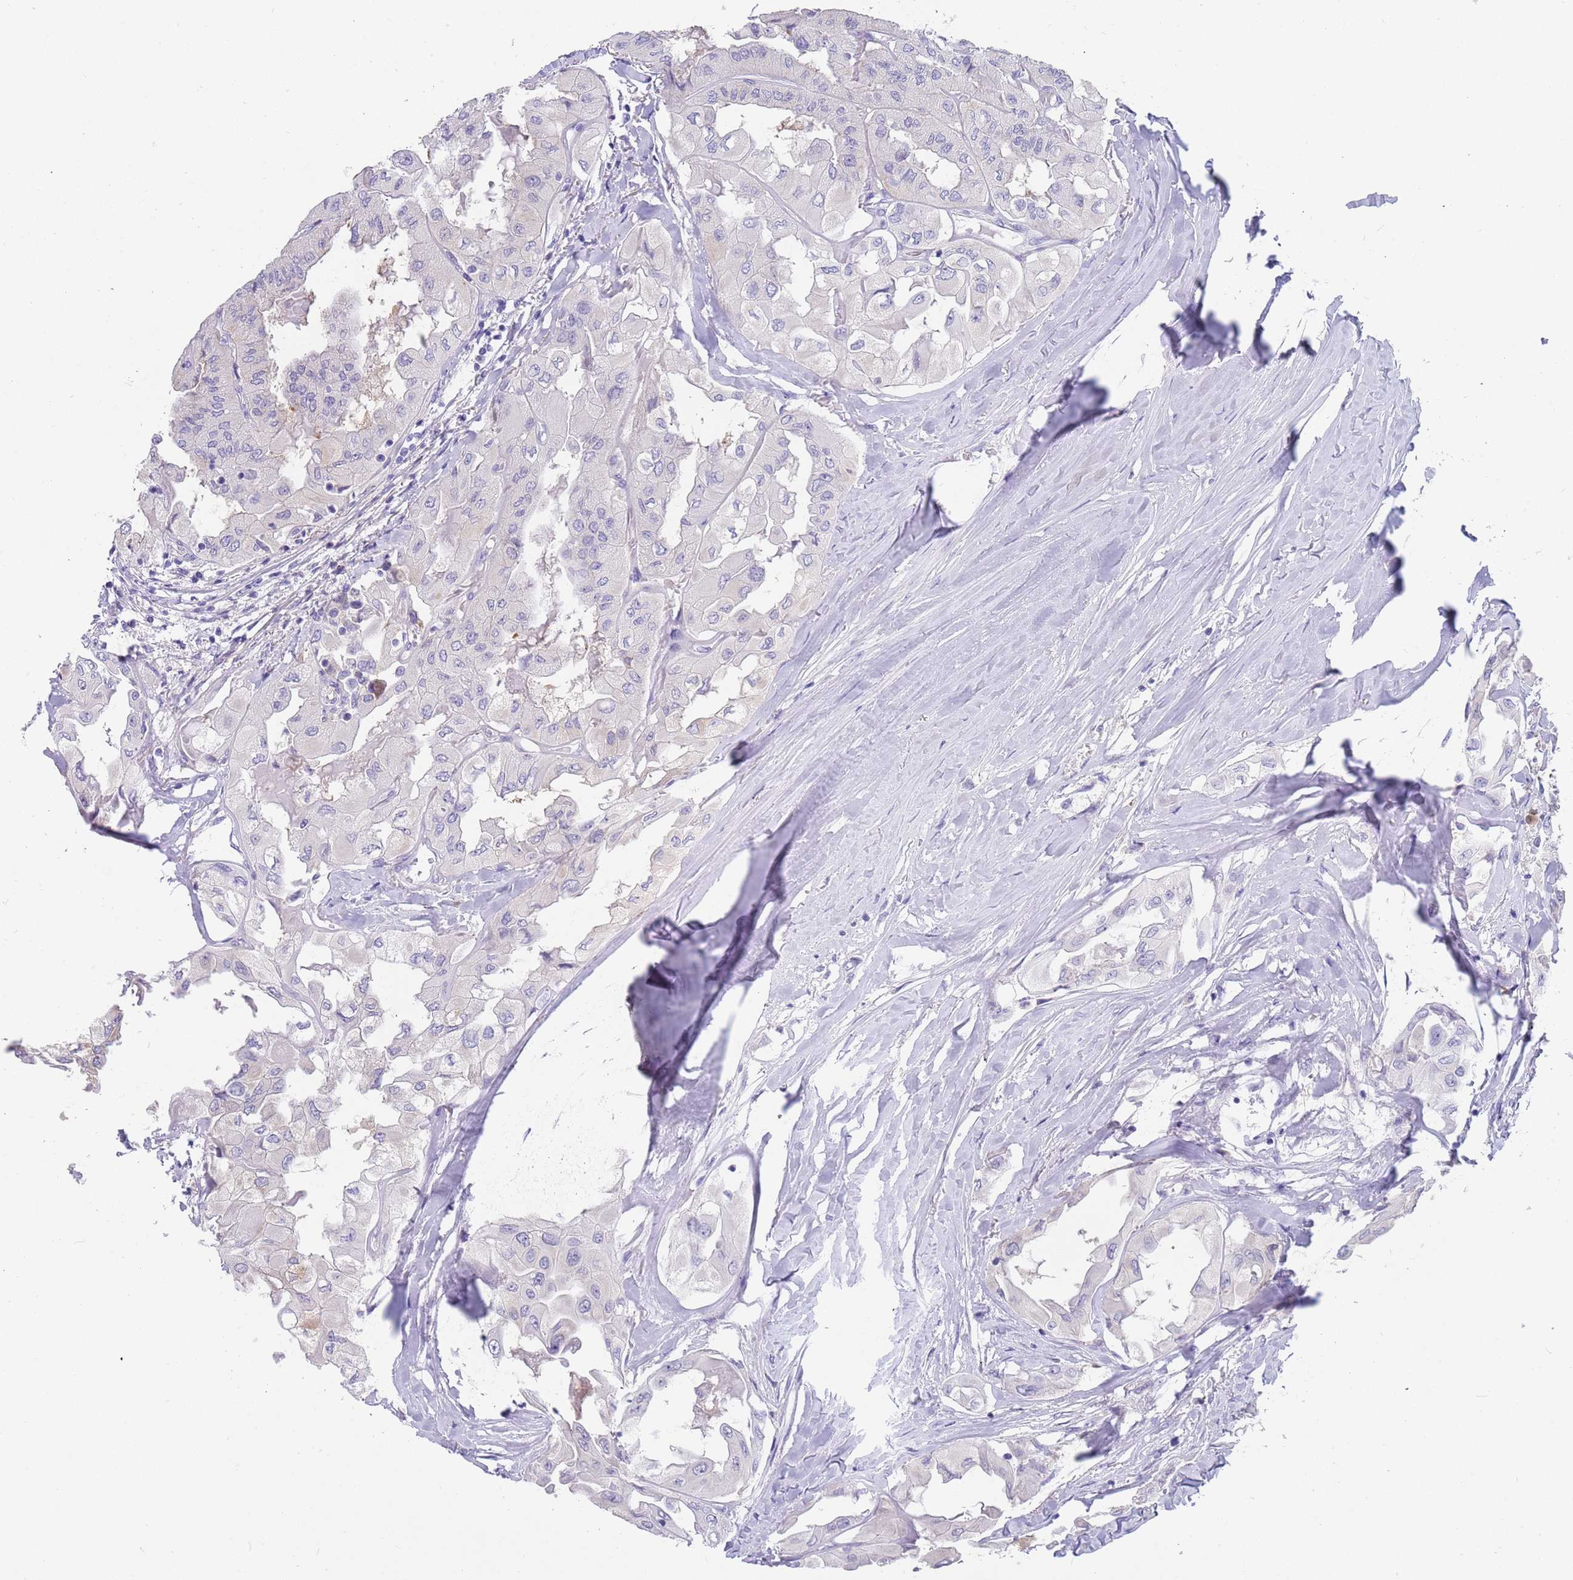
{"staining": {"intensity": "negative", "quantity": "none", "location": "none"}, "tissue": "thyroid cancer", "cell_type": "Tumor cells", "image_type": "cancer", "snomed": [{"axis": "morphology", "description": "Normal tissue, NOS"}, {"axis": "morphology", "description": "Papillary adenocarcinoma, NOS"}, {"axis": "topography", "description": "Thyroid gland"}], "caption": "Immunohistochemistry (IHC) of thyroid cancer (papillary adenocarcinoma) shows no expression in tumor cells.", "gene": "TYW1", "patient": {"sex": "female", "age": 59}}